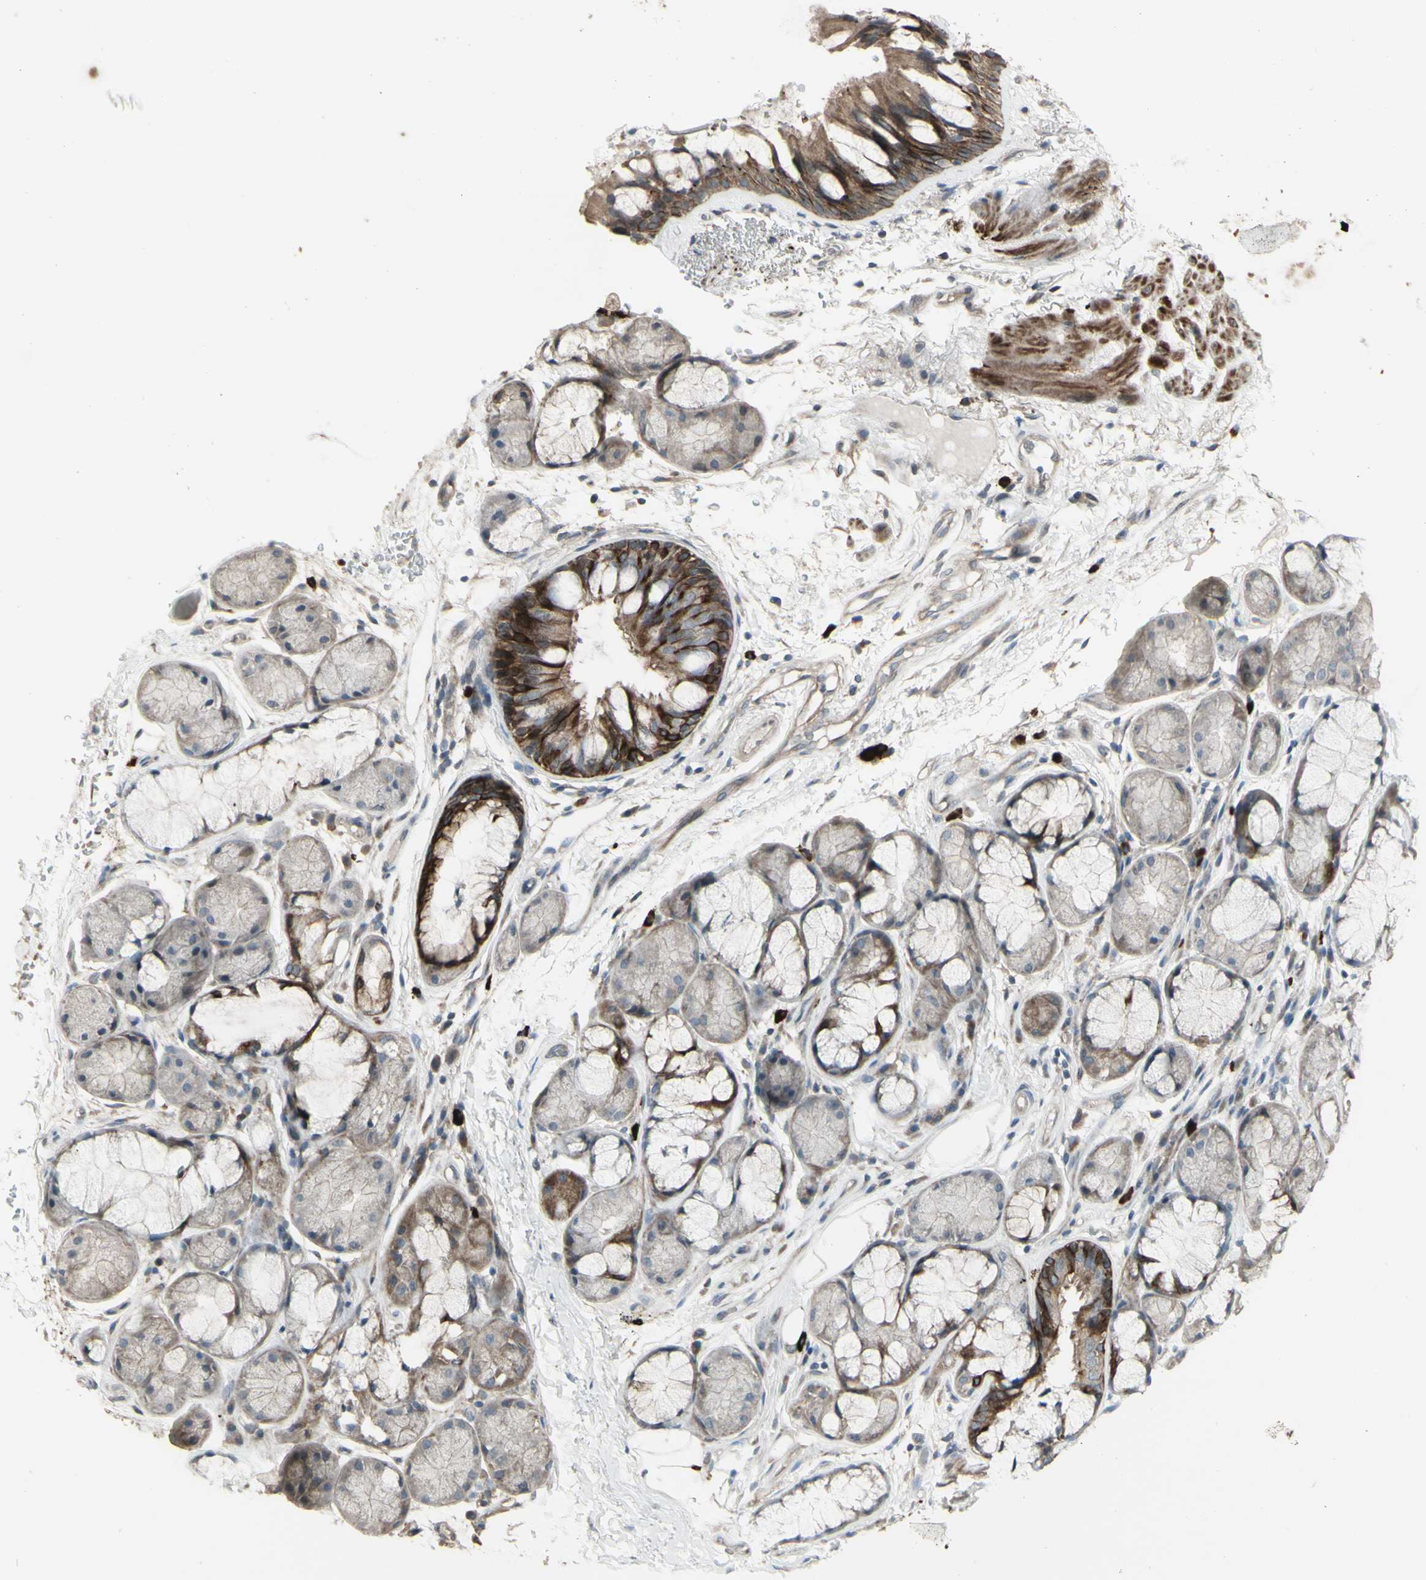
{"staining": {"intensity": "moderate", "quantity": ">75%", "location": "cytoplasmic/membranous"}, "tissue": "bronchus", "cell_type": "Respiratory epithelial cells", "image_type": "normal", "snomed": [{"axis": "morphology", "description": "Normal tissue, NOS"}, {"axis": "topography", "description": "Bronchus"}], "caption": "The micrograph reveals staining of unremarkable bronchus, revealing moderate cytoplasmic/membranous protein positivity (brown color) within respiratory epithelial cells.", "gene": "GRAMD1B", "patient": {"sex": "male", "age": 66}}